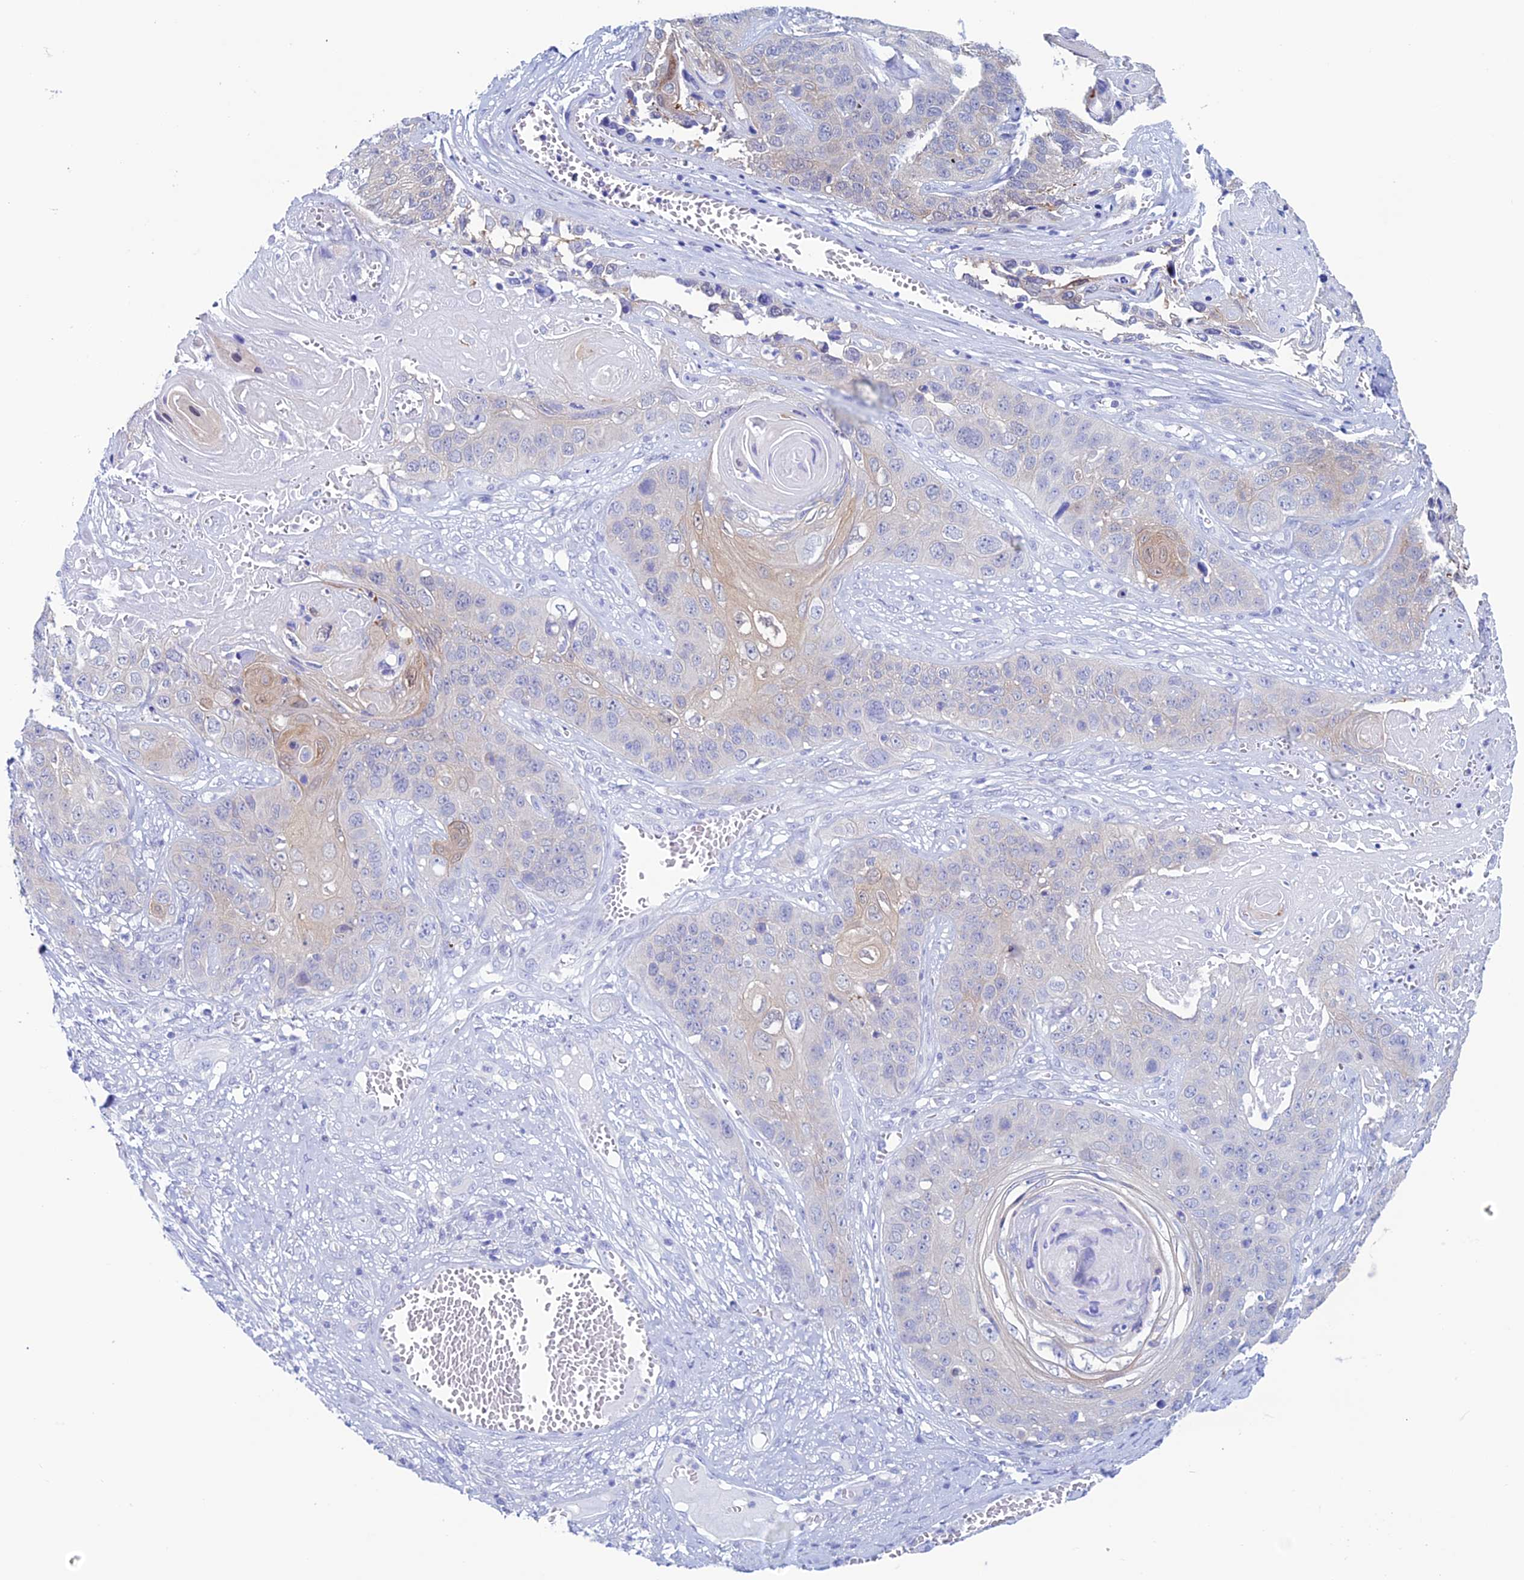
{"staining": {"intensity": "weak", "quantity": "<25%", "location": "cytoplasmic/membranous,nuclear"}, "tissue": "skin cancer", "cell_type": "Tumor cells", "image_type": "cancer", "snomed": [{"axis": "morphology", "description": "Squamous cell carcinoma, NOS"}, {"axis": "topography", "description": "Skin"}], "caption": "There is no significant staining in tumor cells of skin cancer.", "gene": "KCNK17", "patient": {"sex": "male", "age": 55}}